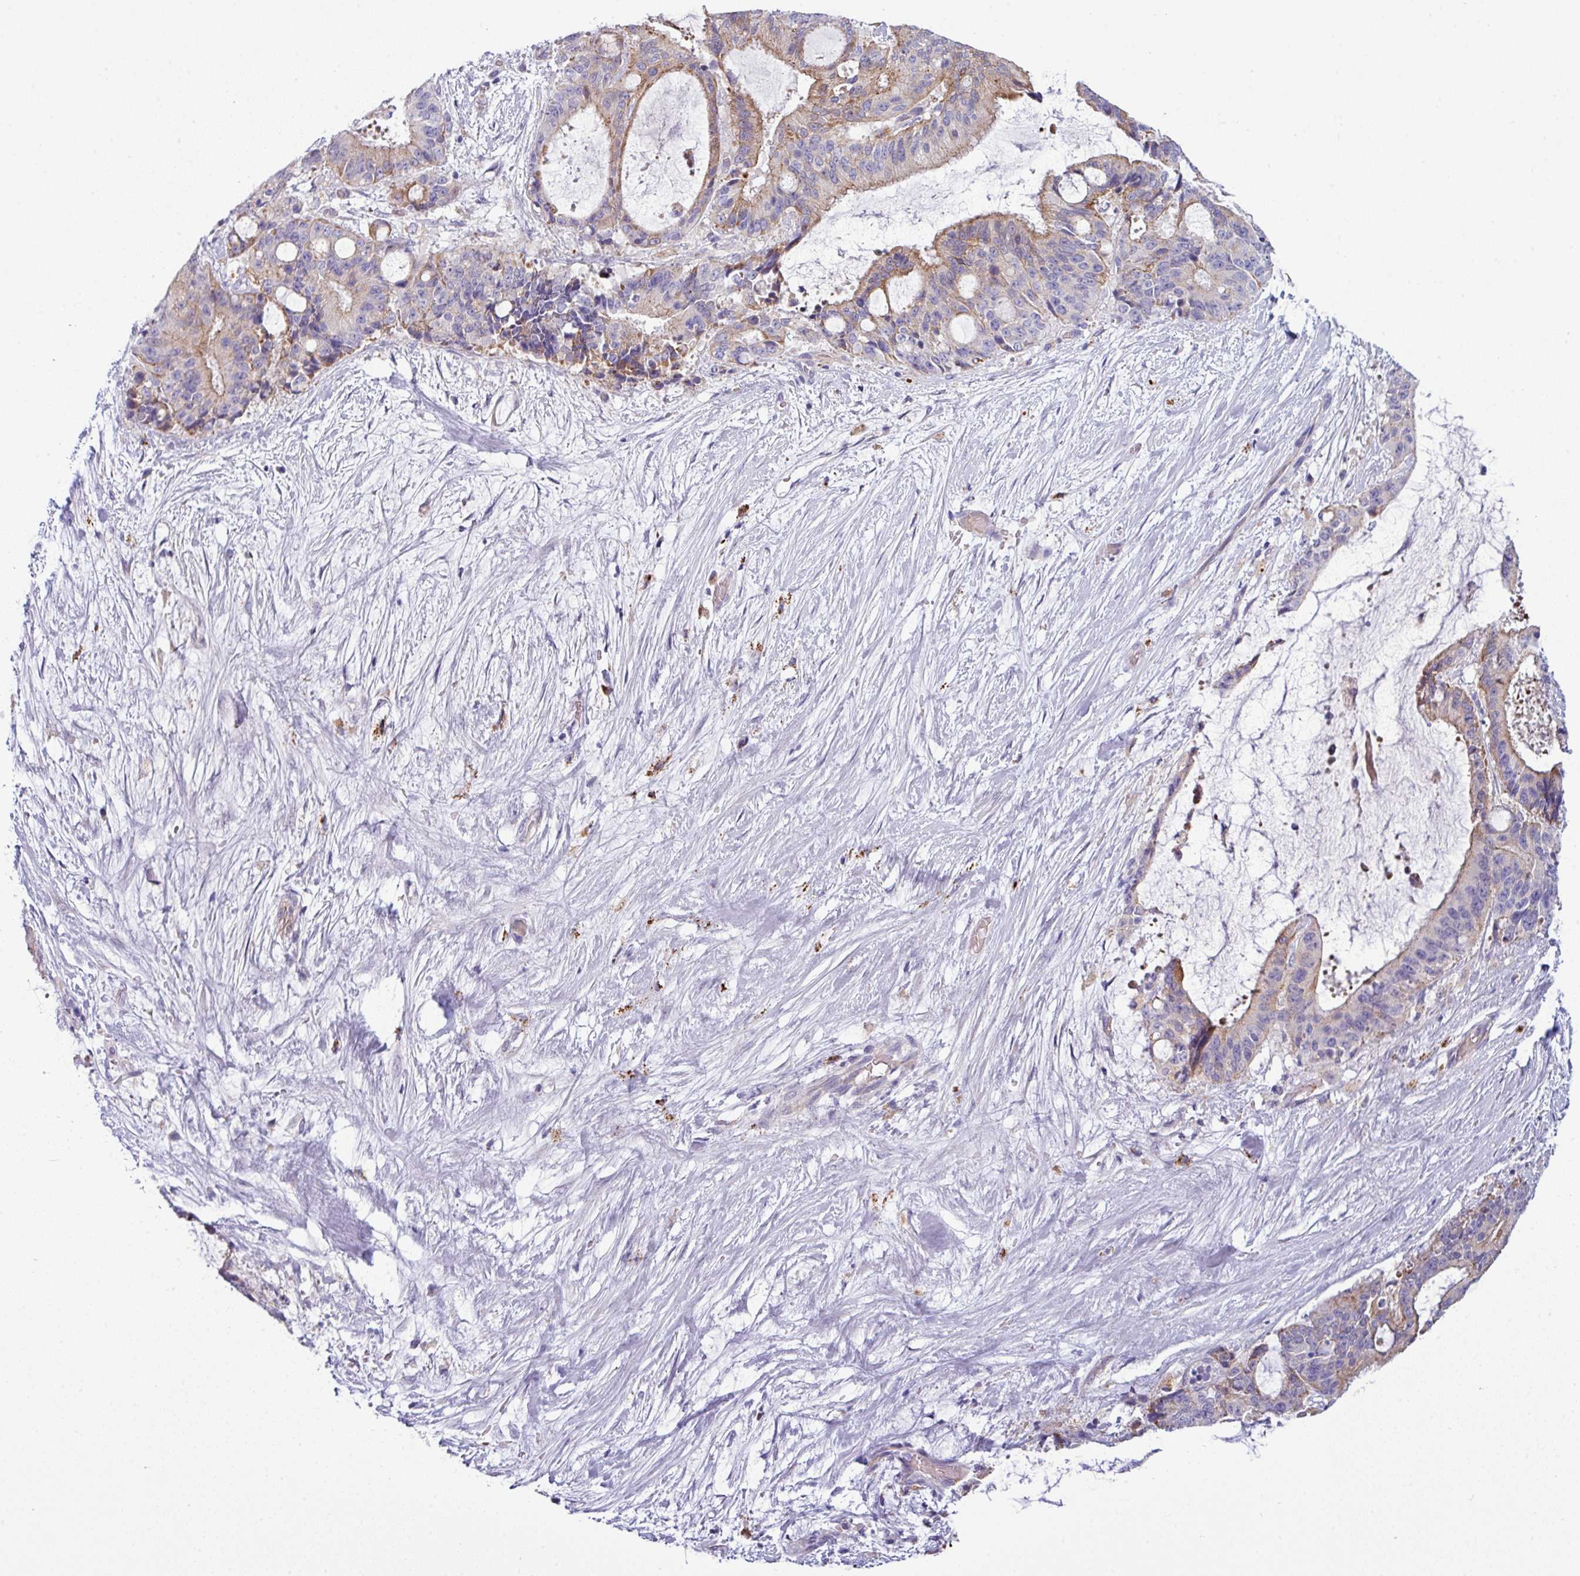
{"staining": {"intensity": "moderate", "quantity": "25%-75%", "location": "cytoplasmic/membranous"}, "tissue": "liver cancer", "cell_type": "Tumor cells", "image_type": "cancer", "snomed": [{"axis": "morphology", "description": "Normal tissue, NOS"}, {"axis": "morphology", "description": "Cholangiocarcinoma"}, {"axis": "topography", "description": "Liver"}, {"axis": "topography", "description": "Peripheral nerve tissue"}], "caption": "DAB immunohistochemical staining of liver cholangiocarcinoma shows moderate cytoplasmic/membranous protein expression in approximately 25%-75% of tumor cells.", "gene": "ACAP3", "patient": {"sex": "female", "age": 73}}